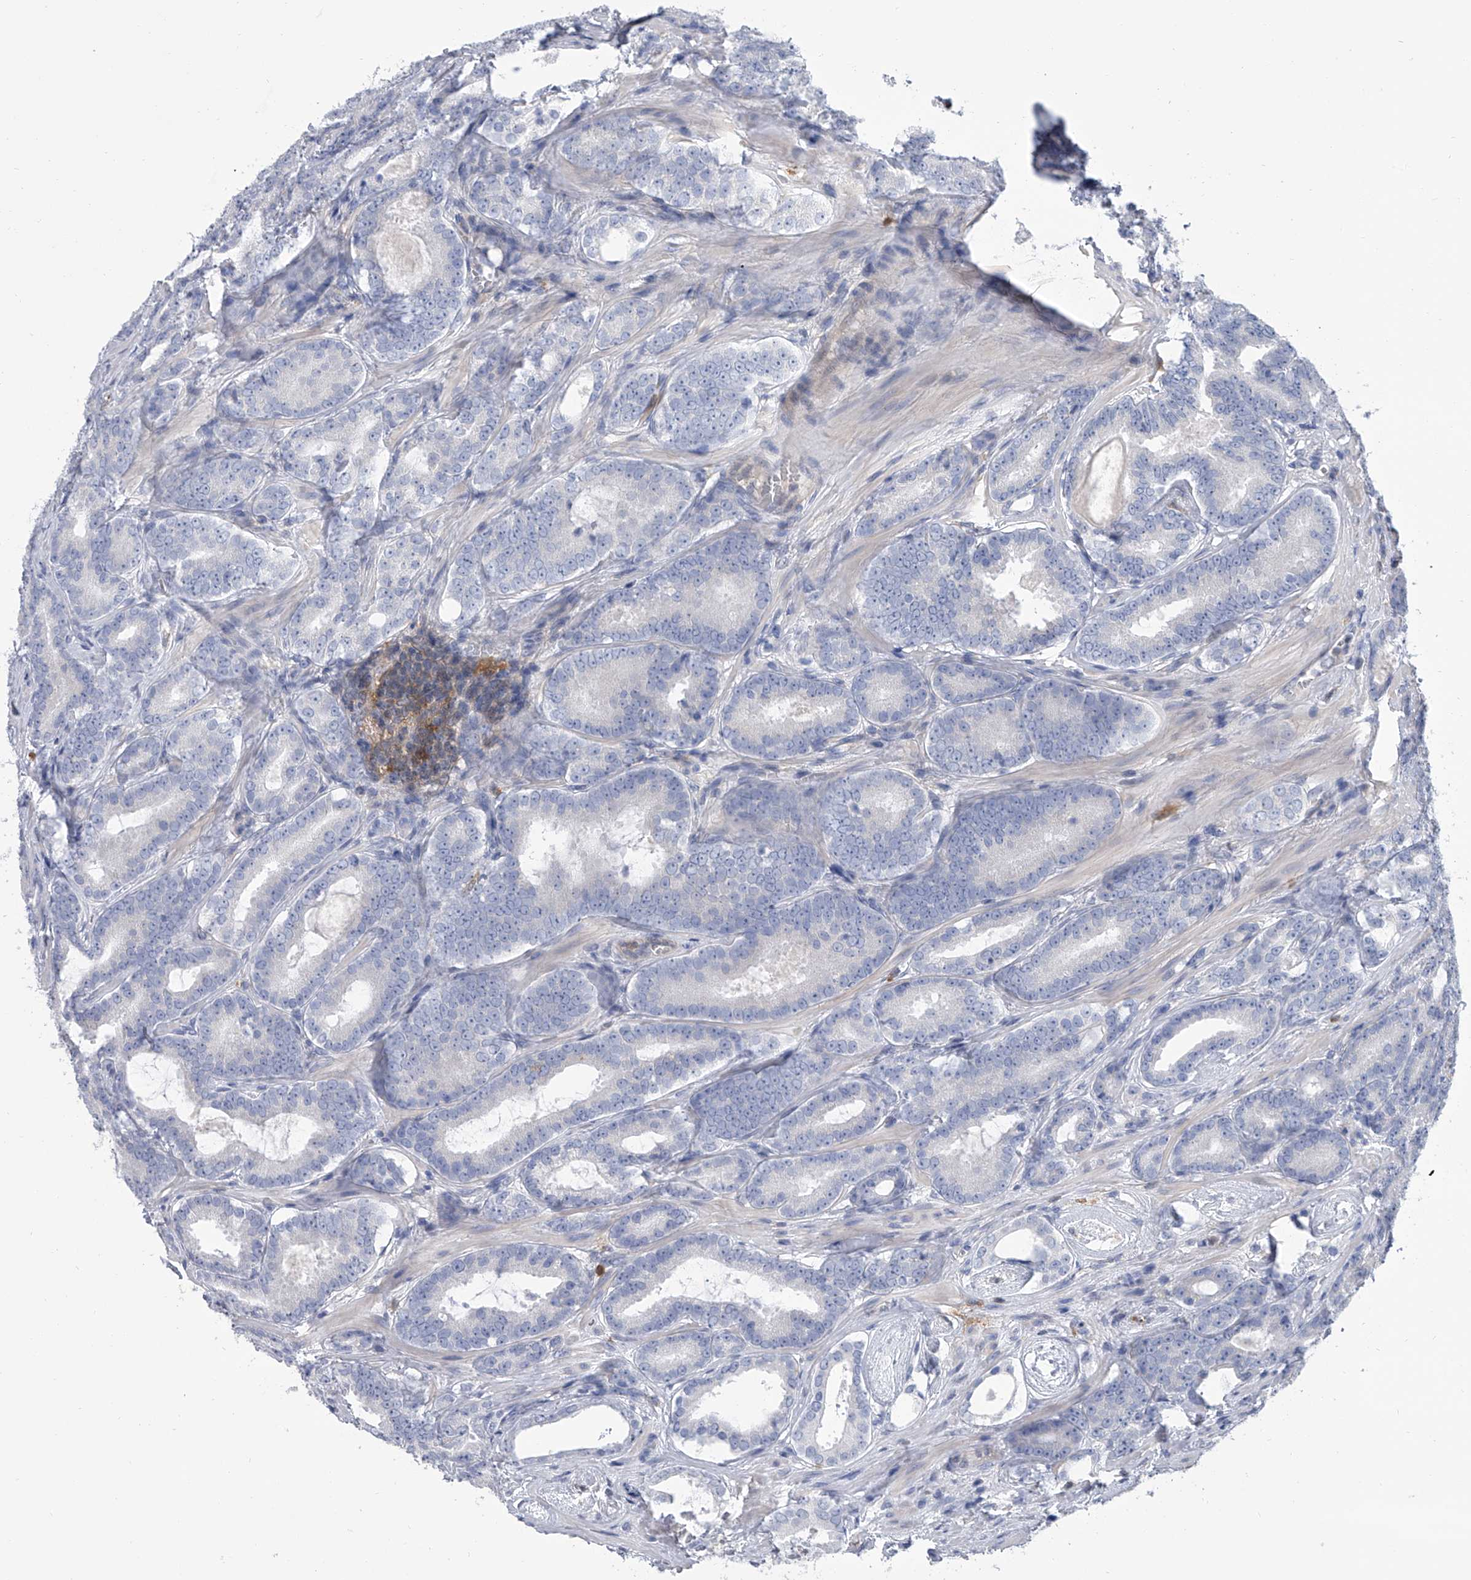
{"staining": {"intensity": "negative", "quantity": "none", "location": "none"}, "tissue": "prostate cancer", "cell_type": "Tumor cells", "image_type": "cancer", "snomed": [{"axis": "morphology", "description": "Adenocarcinoma, High grade"}, {"axis": "topography", "description": "Prostate"}], "caption": "Photomicrograph shows no protein expression in tumor cells of prostate cancer tissue.", "gene": "SERPINB9", "patient": {"sex": "male", "age": 66}}